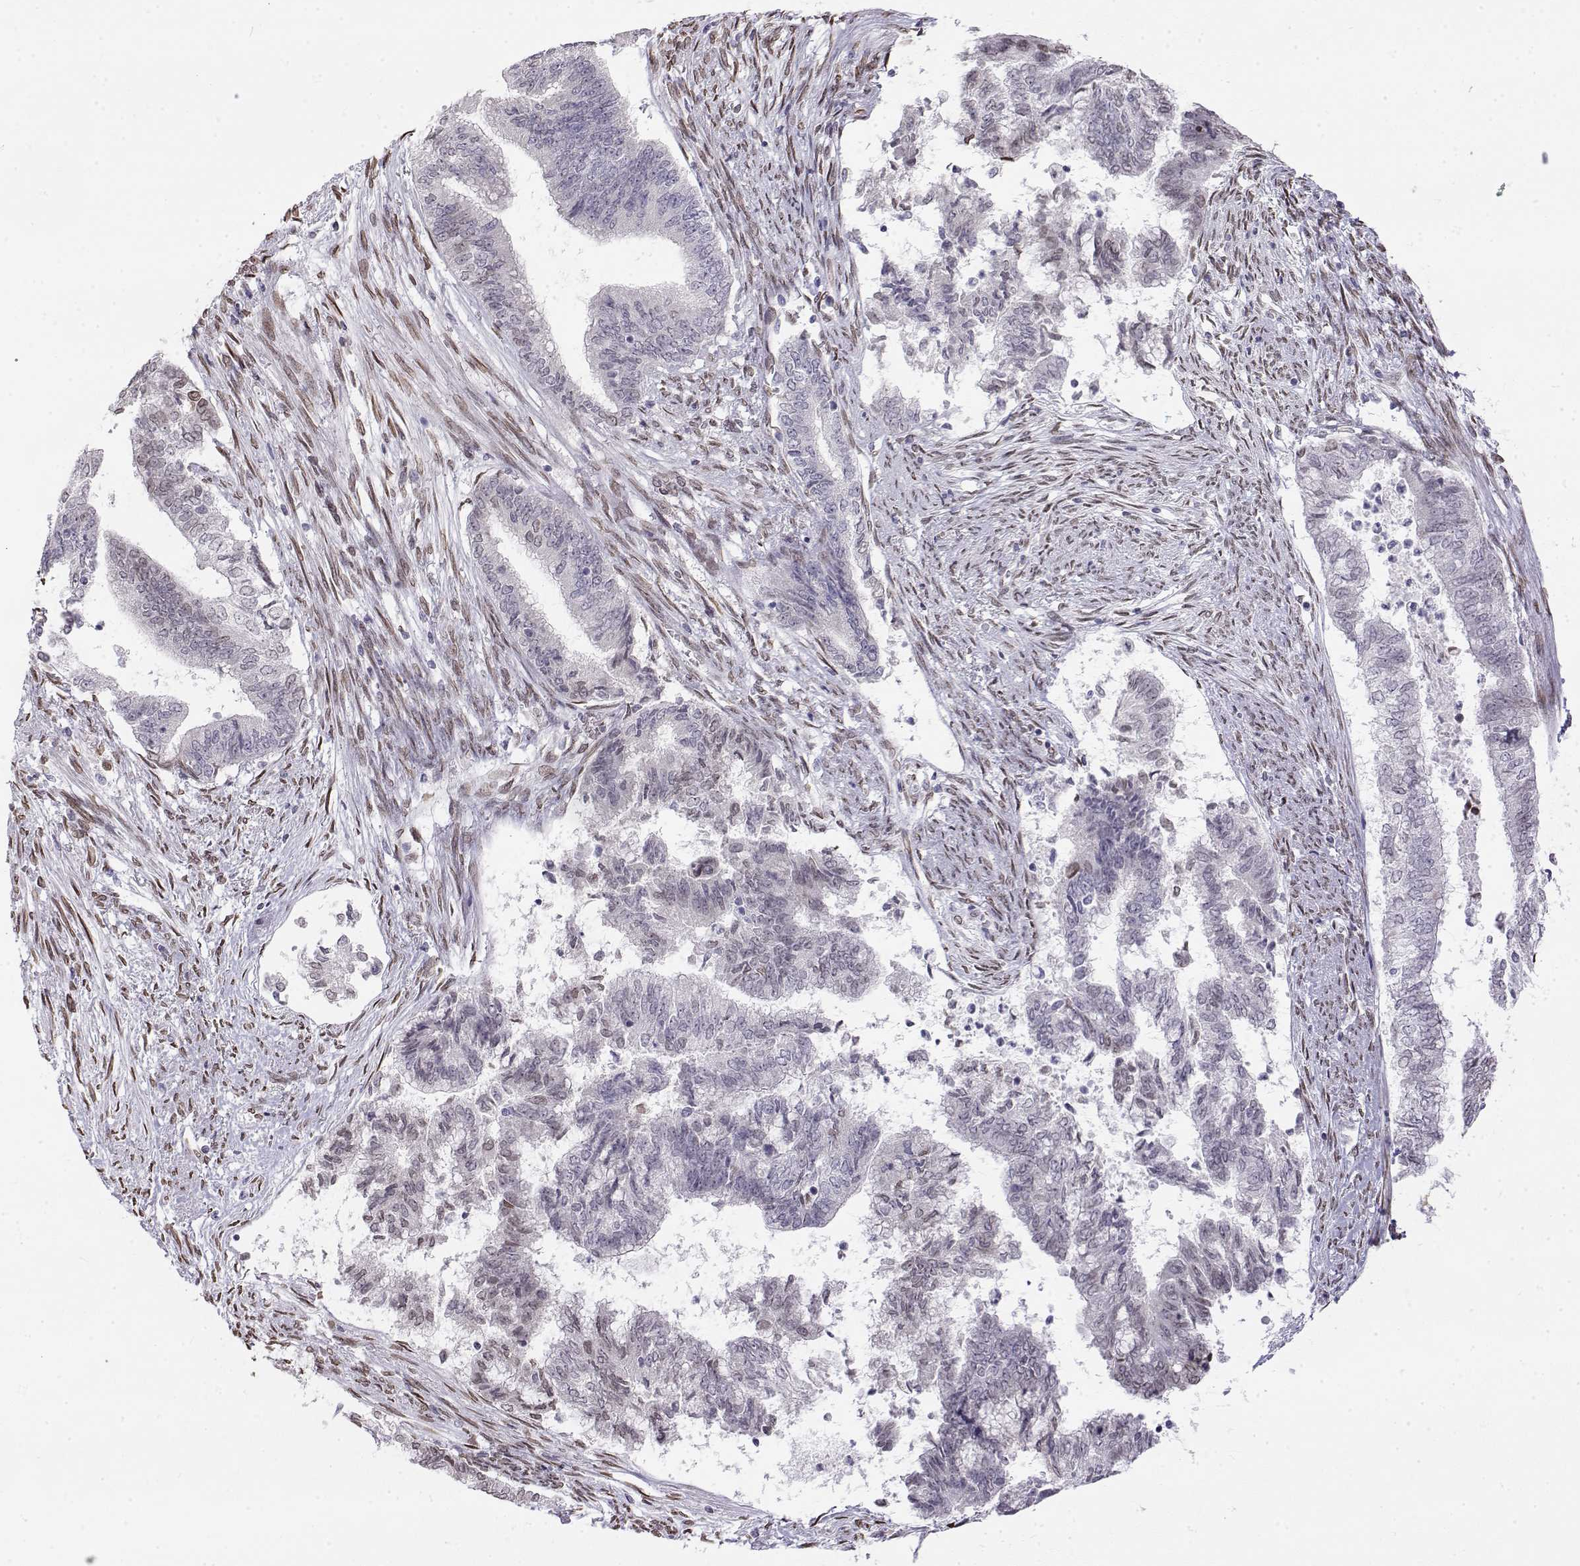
{"staining": {"intensity": "negative", "quantity": "none", "location": "none"}, "tissue": "endometrial cancer", "cell_type": "Tumor cells", "image_type": "cancer", "snomed": [{"axis": "morphology", "description": "Adenocarcinoma, NOS"}, {"axis": "topography", "description": "Endometrium"}], "caption": "Tumor cells show no significant staining in endometrial adenocarcinoma. (DAB immunohistochemistry (IHC), high magnification).", "gene": "ZNF532", "patient": {"sex": "female", "age": 65}}